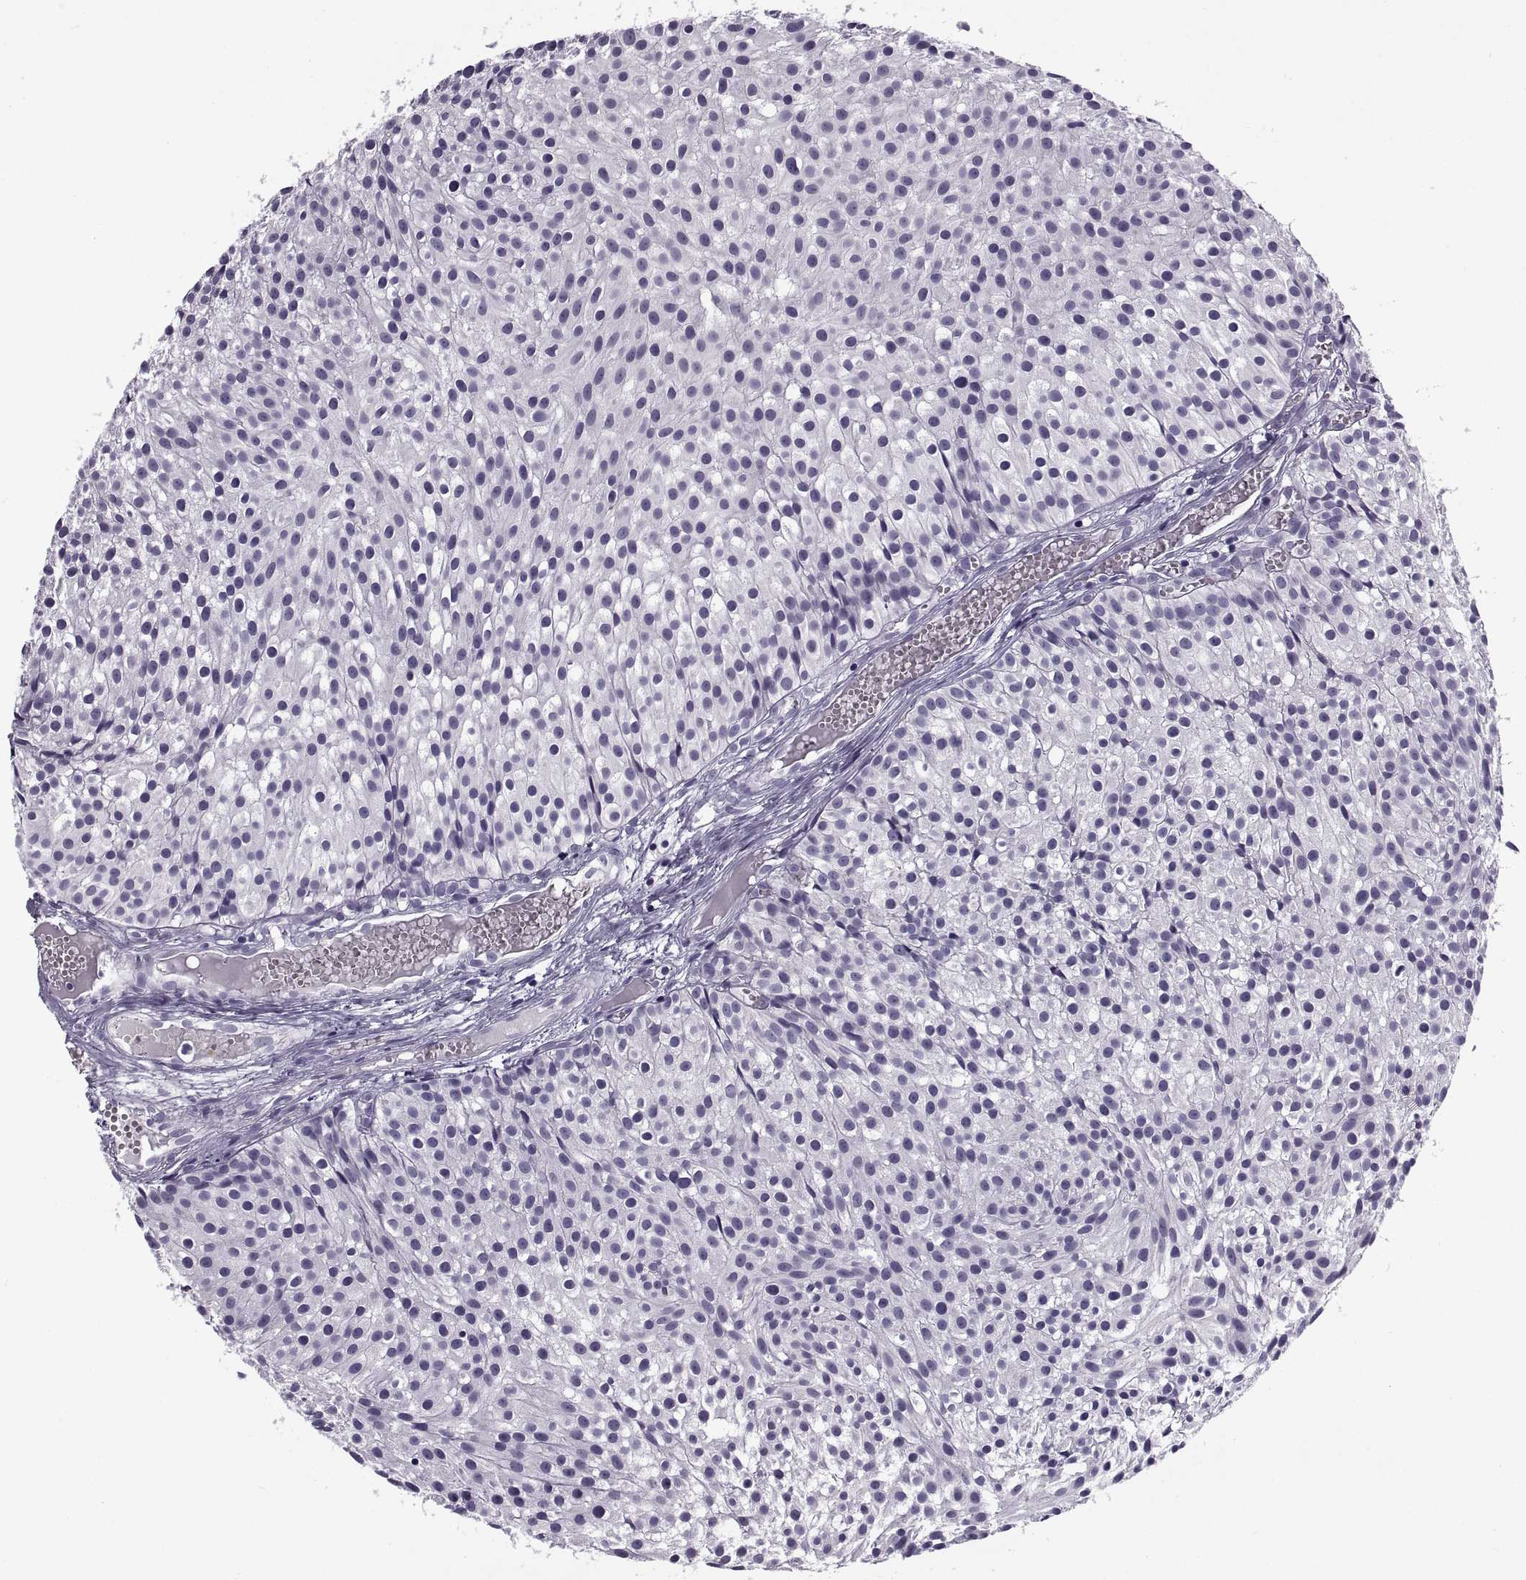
{"staining": {"intensity": "negative", "quantity": "none", "location": "none"}, "tissue": "urothelial cancer", "cell_type": "Tumor cells", "image_type": "cancer", "snomed": [{"axis": "morphology", "description": "Urothelial carcinoma, Low grade"}, {"axis": "topography", "description": "Urinary bladder"}], "caption": "DAB immunohistochemical staining of human low-grade urothelial carcinoma demonstrates no significant expression in tumor cells.", "gene": "TBC1D3G", "patient": {"sex": "male", "age": 63}}